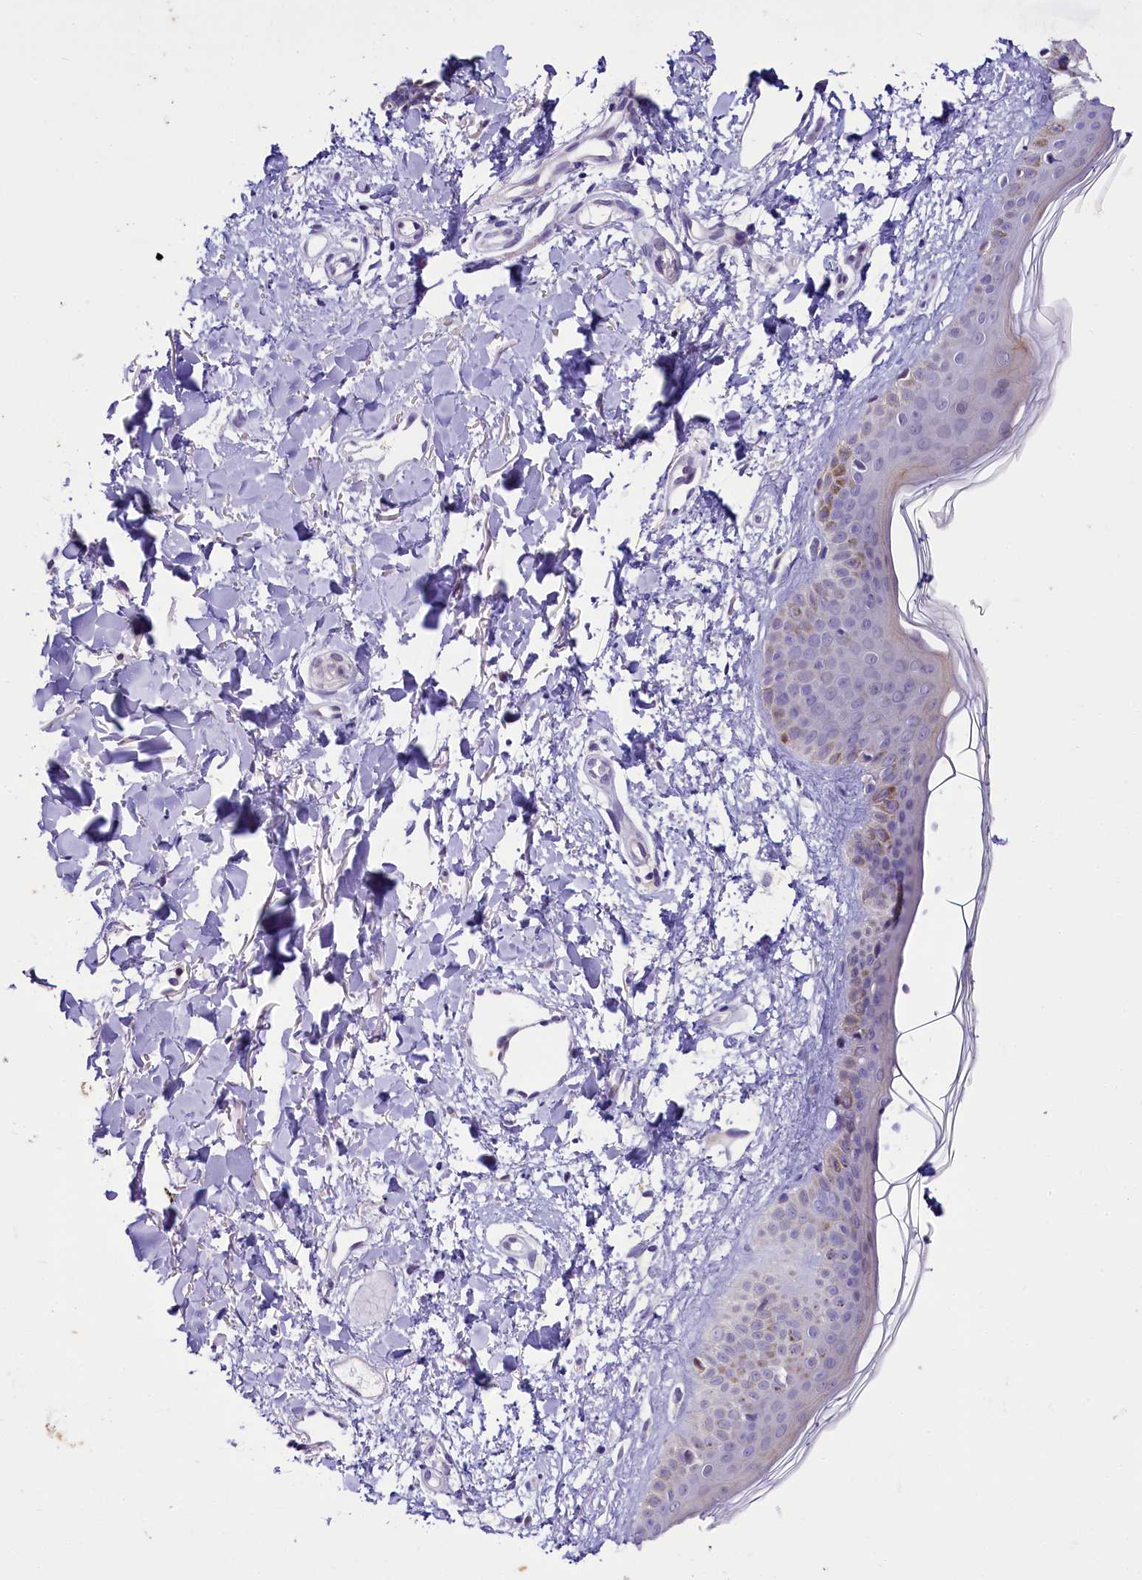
{"staining": {"intensity": "negative", "quantity": "none", "location": "none"}, "tissue": "skin", "cell_type": "Fibroblasts", "image_type": "normal", "snomed": [{"axis": "morphology", "description": "Normal tissue, NOS"}, {"axis": "topography", "description": "Skin"}], "caption": "An image of skin stained for a protein displays no brown staining in fibroblasts. (DAB (3,3'-diaminobenzidine) immunohistochemistry, high magnification).", "gene": "OSGEP", "patient": {"sex": "female", "age": 58}}